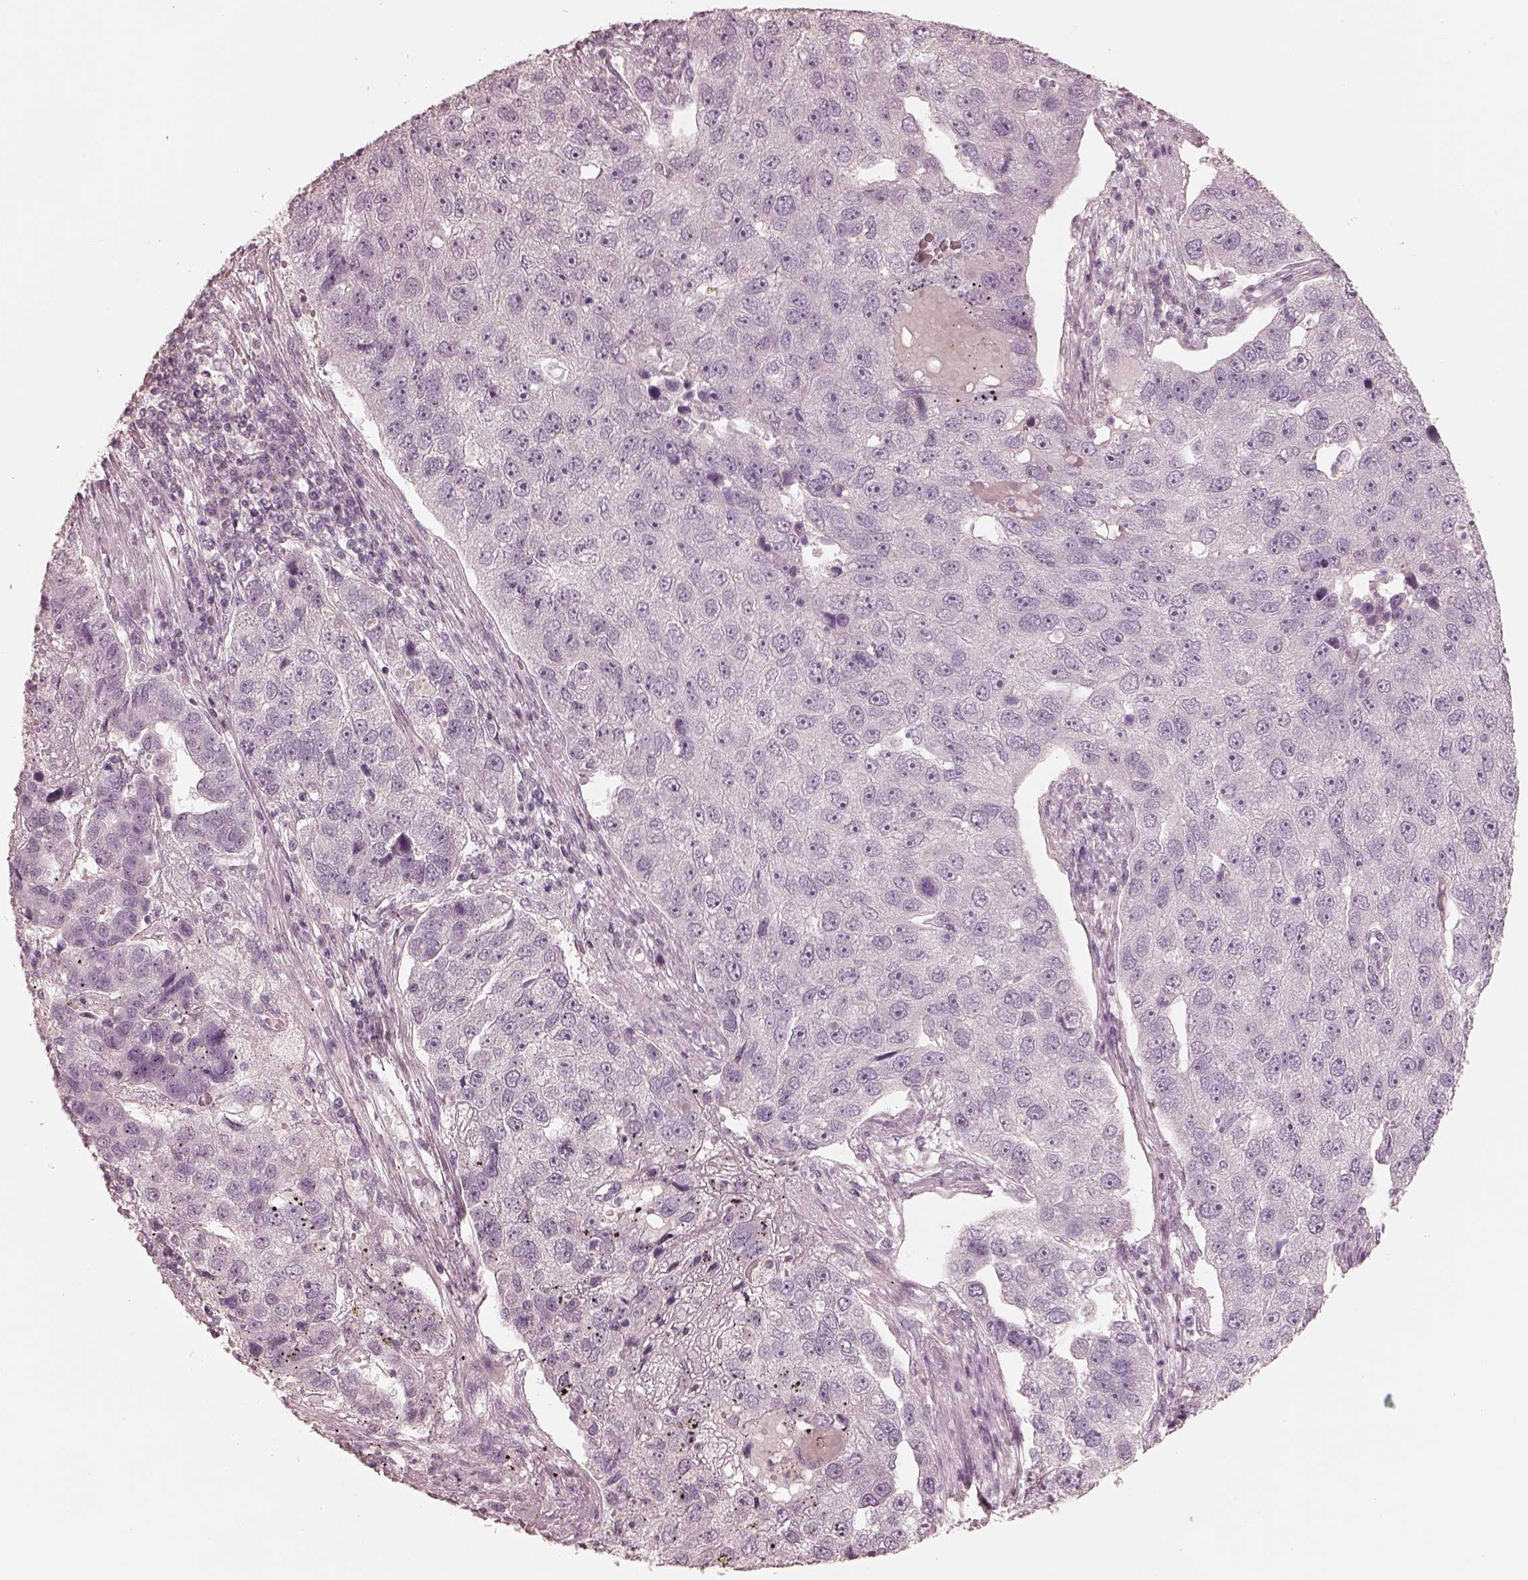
{"staining": {"intensity": "negative", "quantity": "none", "location": "none"}, "tissue": "pancreatic cancer", "cell_type": "Tumor cells", "image_type": "cancer", "snomed": [{"axis": "morphology", "description": "Adenocarcinoma, NOS"}, {"axis": "topography", "description": "Pancreas"}], "caption": "A histopathology image of pancreatic cancer (adenocarcinoma) stained for a protein displays no brown staining in tumor cells.", "gene": "PRKACG", "patient": {"sex": "female", "age": 61}}